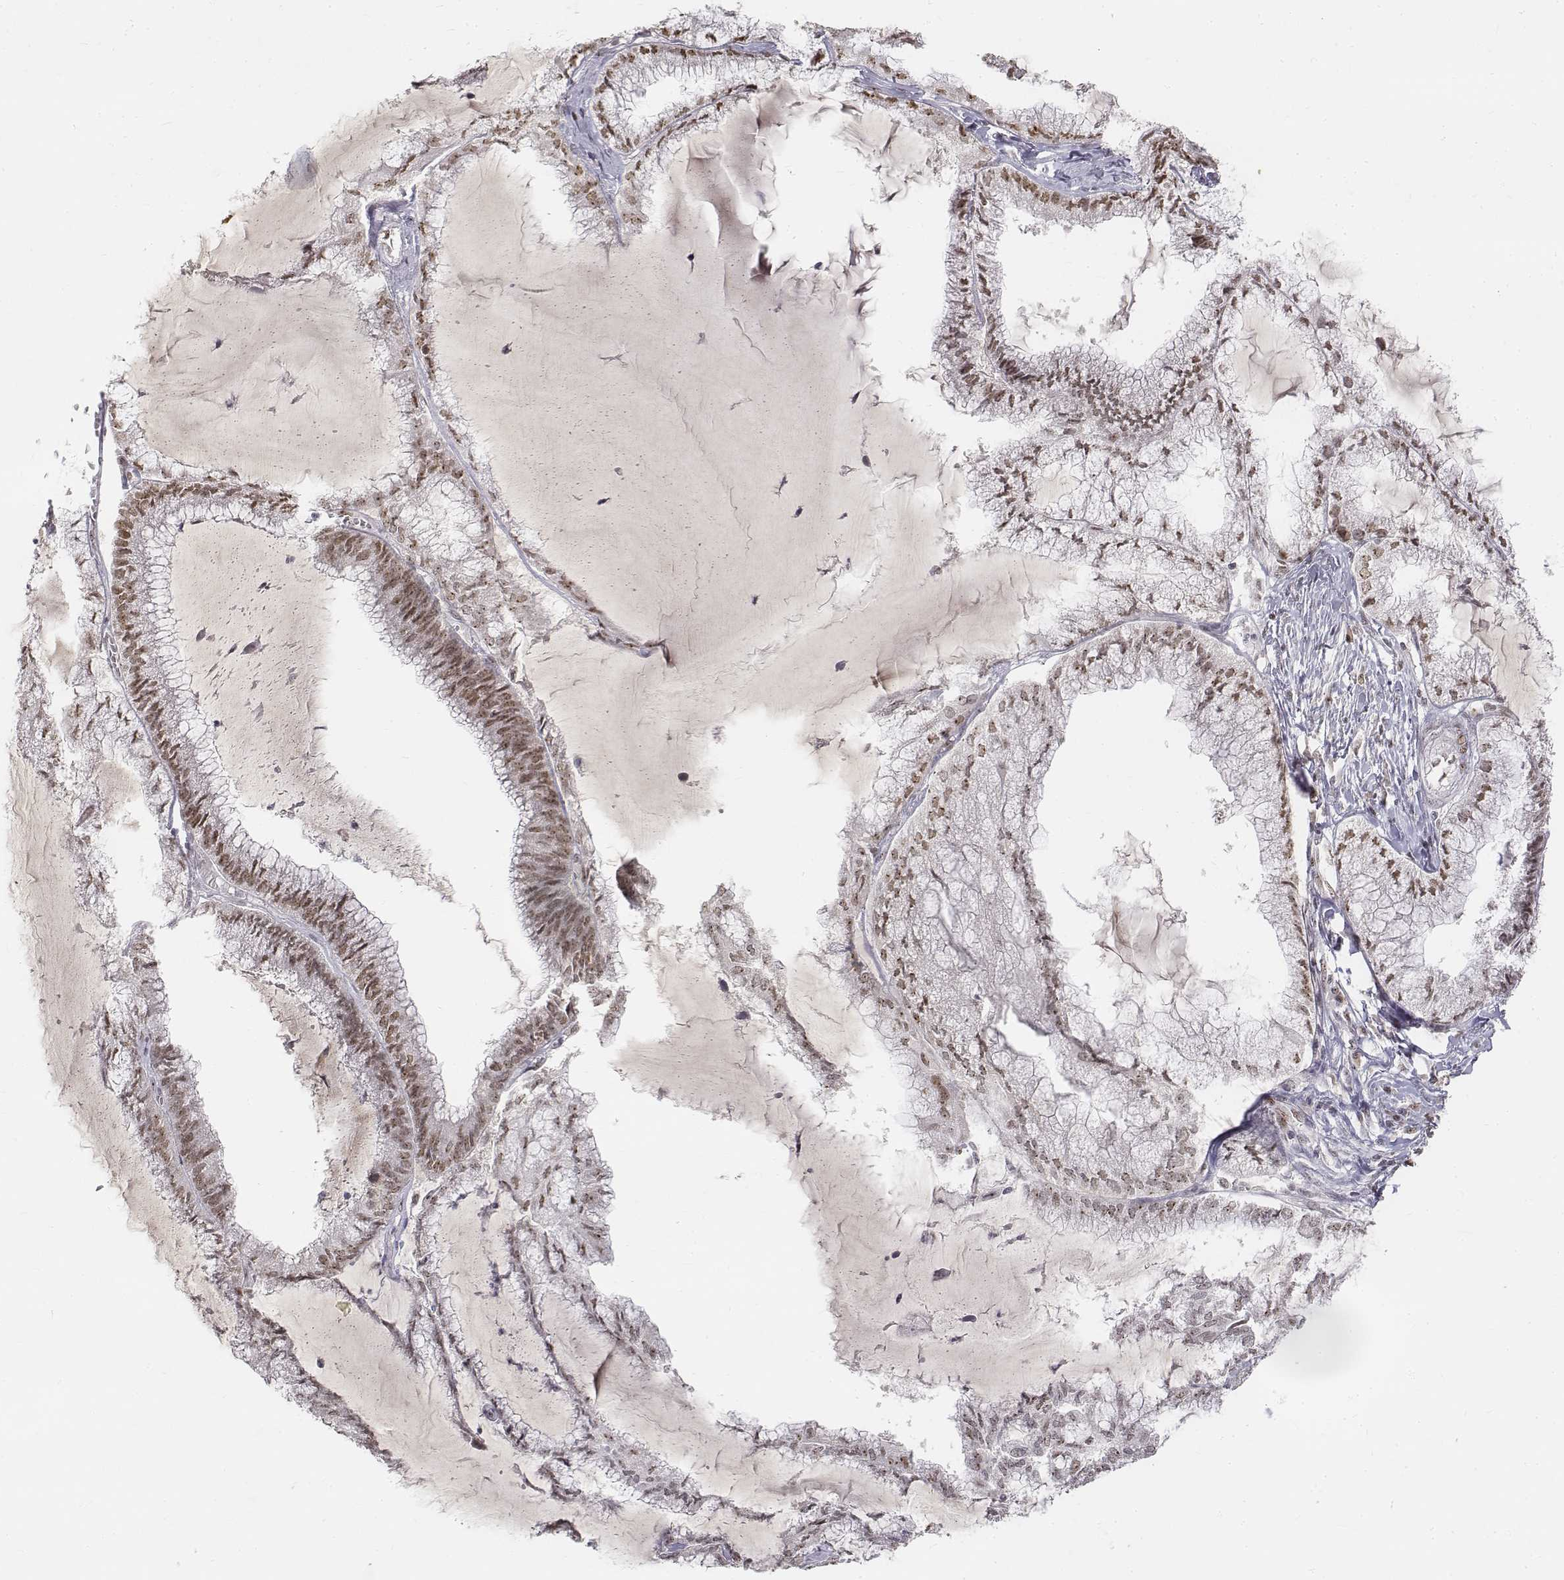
{"staining": {"intensity": "moderate", "quantity": ">75%", "location": "nuclear"}, "tissue": "endometrial cancer", "cell_type": "Tumor cells", "image_type": "cancer", "snomed": [{"axis": "morphology", "description": "Carcinoma, NOS"}, {"axis": "topography", "description": "Endometrium"}], "caption": "Brown immunohistochemical staining in human endometrial cancer exhibits moderate nuclear staining in approximately >75% of tumor cells.", "gene": "PHF6", "patient": {"sex": "female", "age": 62}}